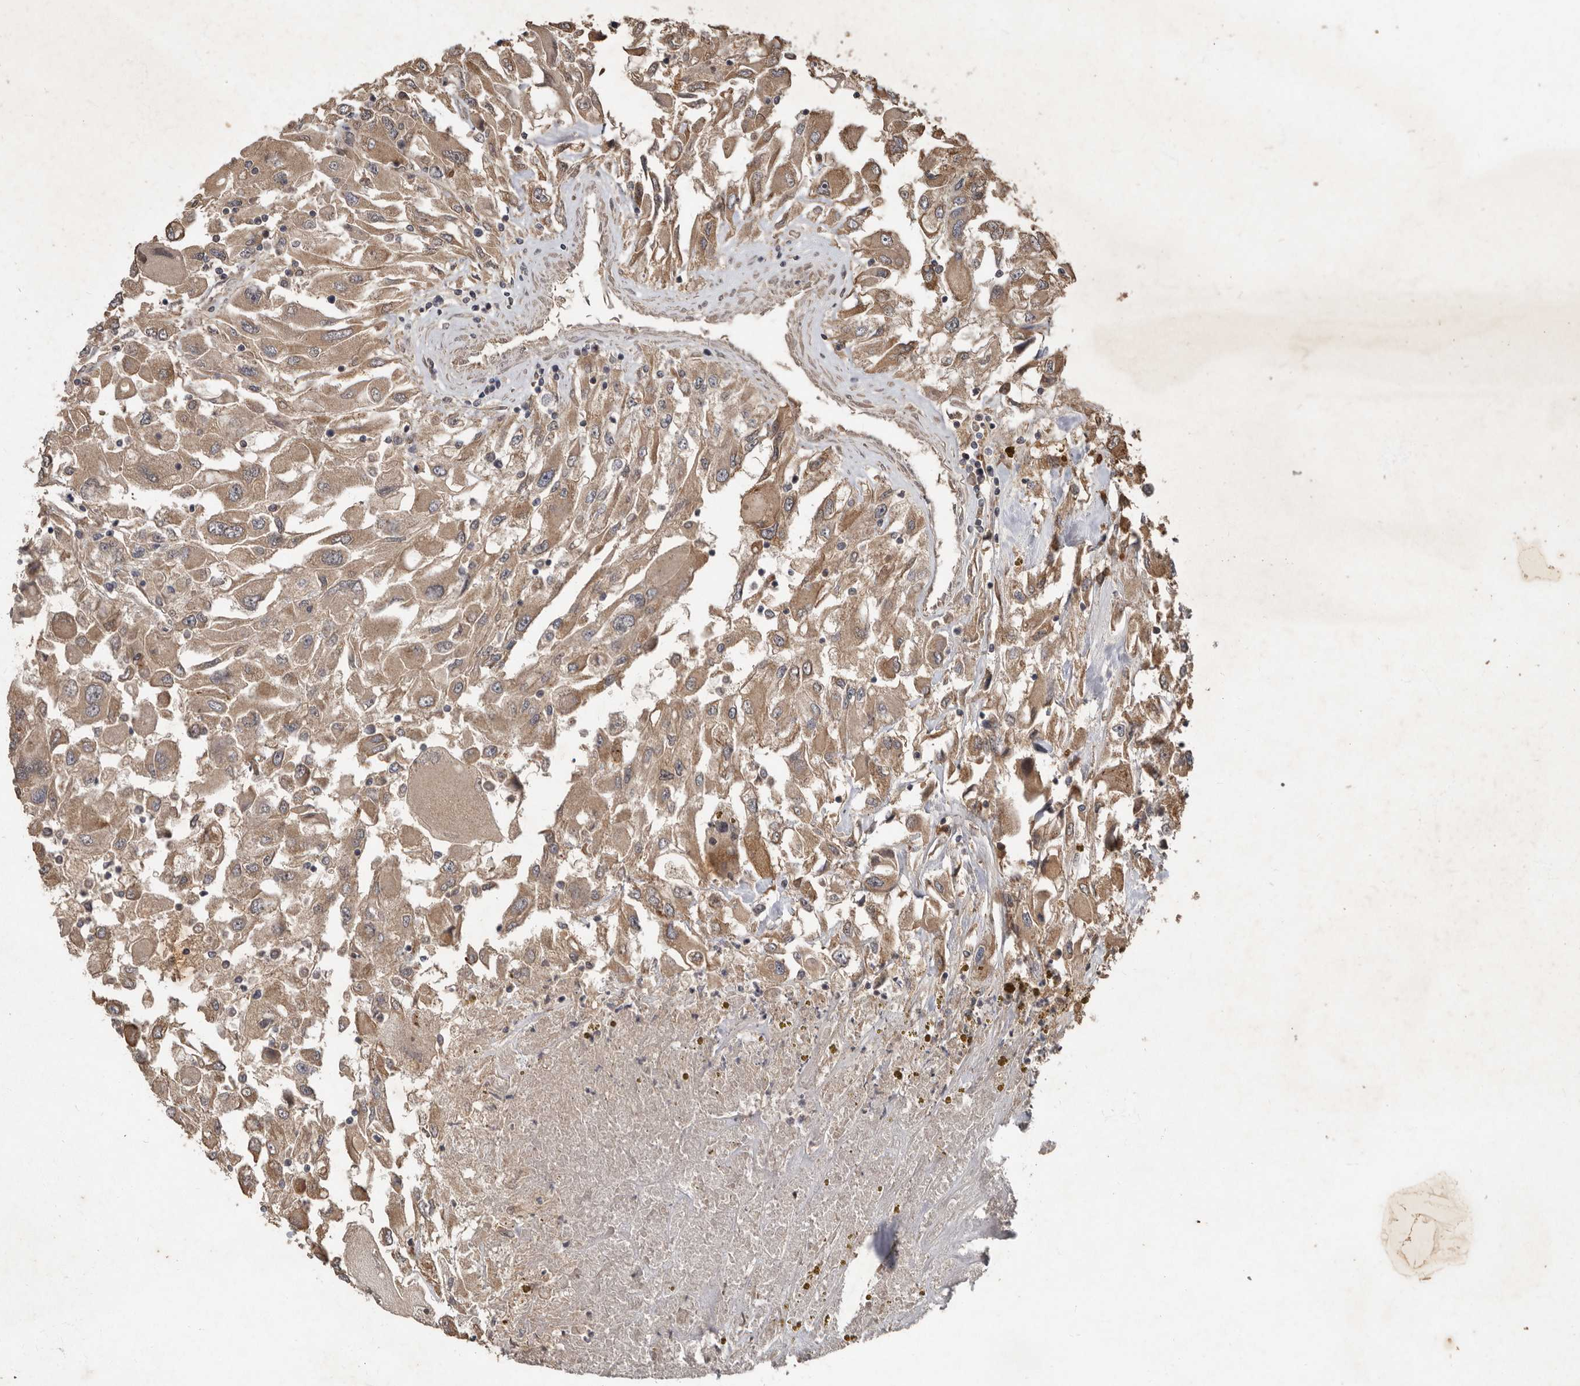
{"staining": {"intensity": "moderate", "quantity": ">75%", "location": "cytoplasmic/membranous"}, "tissue": "renal cancer", "cell_type": "Tumor cells", "image_type": "cancer", "snomed": [{"axis": "morphology", "description": "Adenocarcinoma, NOS"}, {"axis": "topography", "description": "Kidney"}], "caption": "DAB (3,3'-diaminobenzidine) immunohistochemical staining of human renal adenocarcinoma demonstrates moderate cytoplasmic/membranous protein expression in about >75% of tumor cells.", "gene": "KIF26B", "patient": {"sex": "female", "age": 52}}